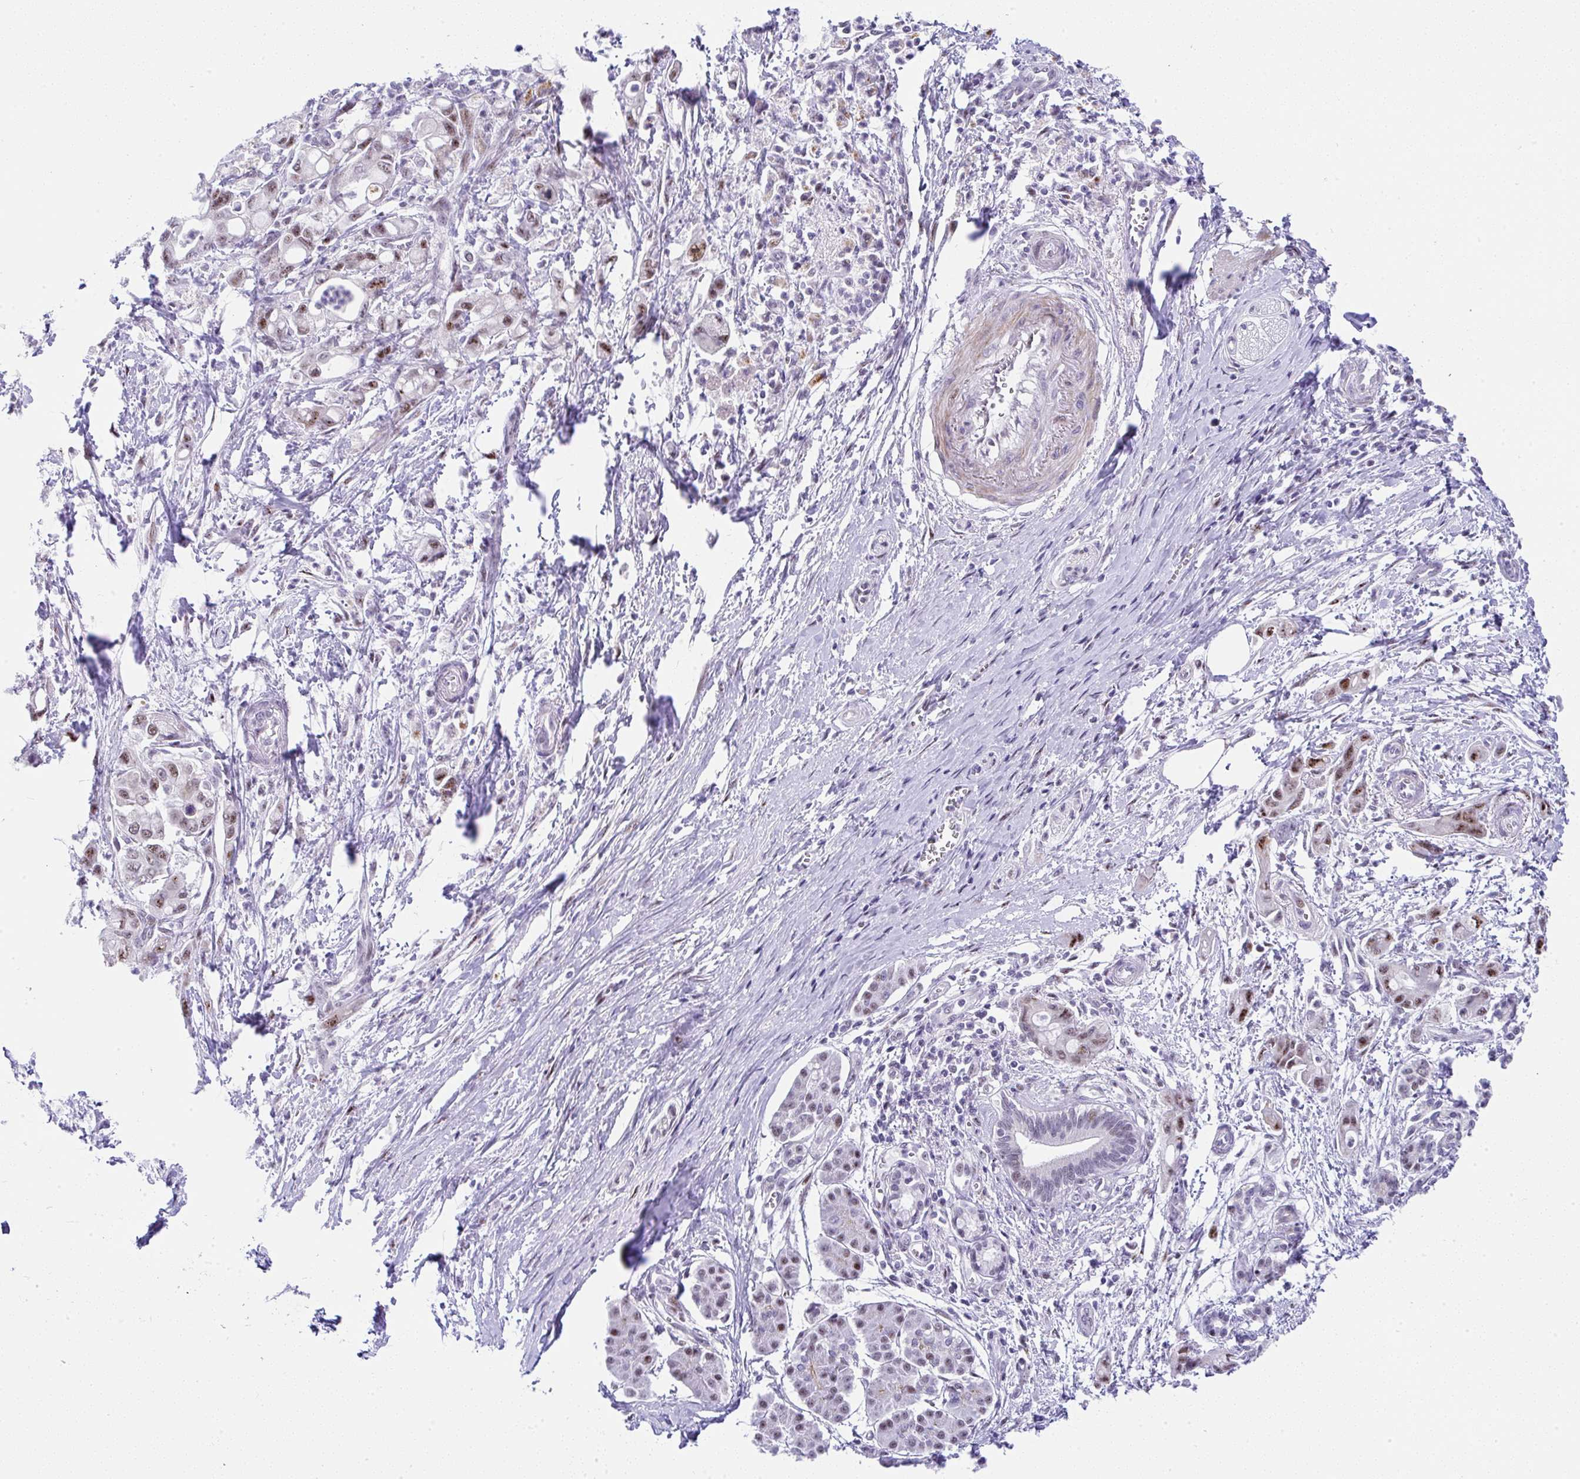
{"staining": {"intensity": "moderate", "quantity": ">75%", "location": "nuclear"}, "tissue": "pancreatic cancer", "cell_type": "Tumor cells", "image_type": "cancer", "snomed": [{"axis": "morphology", "description": "Adenocarcinoma, NOS"}, {"axis": "topography", "description": "Pancreas"}], "caption": "Immunohistochemical staining of pancreatic cancer shows medium levels of moderate nuclear positivity in about >75% of tumor cells. Ihc stains the protein in brown and the nuclei are stained blue.", "gene": "NR1D2", "patient": {"sex": "male", "age": 68}}